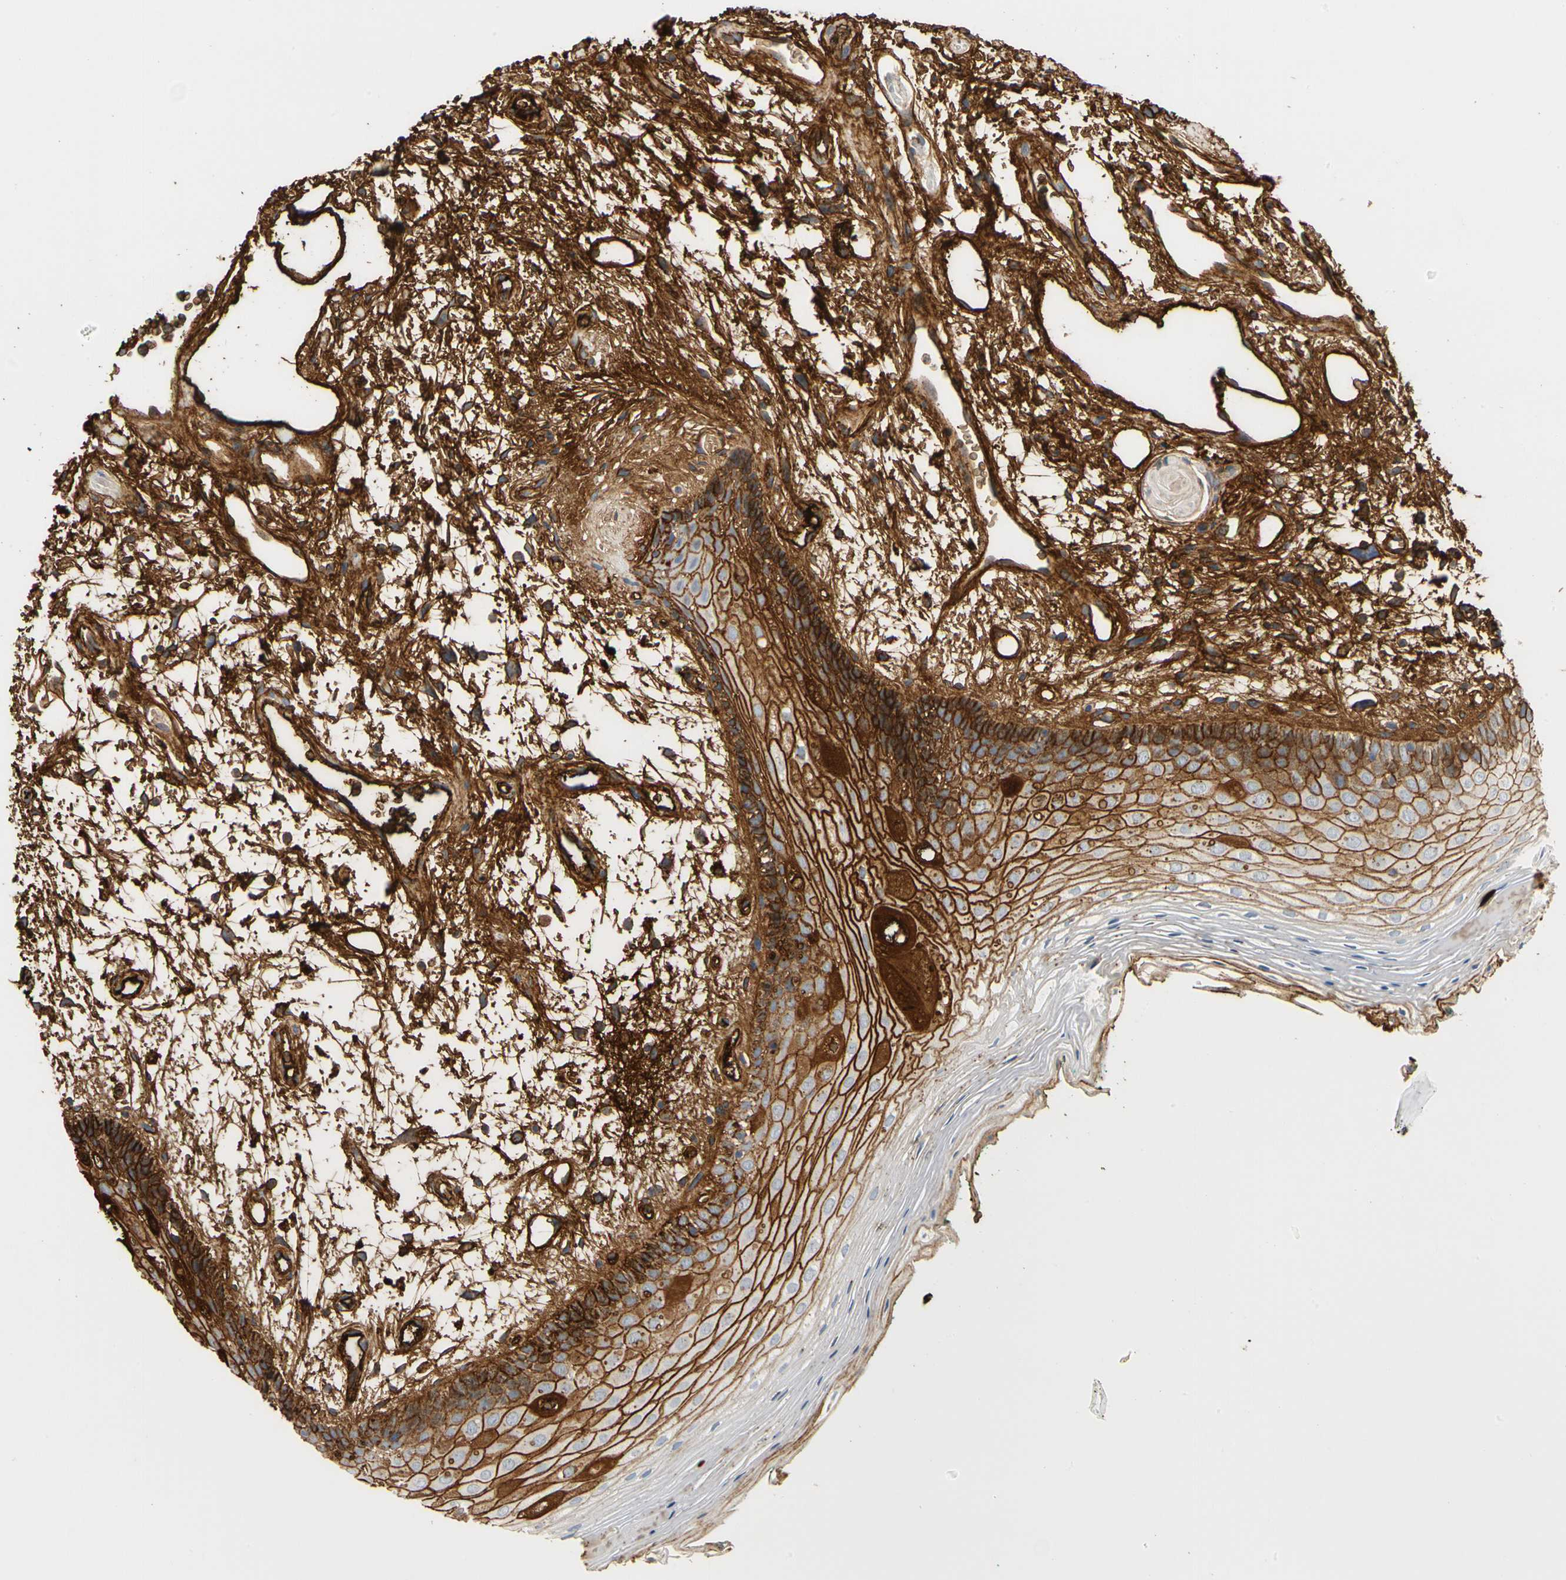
{"staining": {"intensity": "moderate", "quantity": "25%-75%", "location": "cytoplasmic/membranous"}, "tissue": "oral mucosa", "cell_type": "Squamous epithelial cells", "image_type": "normal", "snomed": [{"axis": "morphology", "description": "Normal tissue, NOS"}, {"axis": "topography", "description": "Skeletal muscle"}, {"axis": "topography", "description": "Oral tissue"}, {"axis": "topography", "description": "Peripheral nerve tissue"}], "caption": "A brown stain shows moderate cytoplasmic/membranous positivity of a protein in squamous epithelial cells of unremarkable oral mucosa. Nuclei are stained in blue.", "gene": "FGB", "patient": {"sex": "female", "age": 84}}